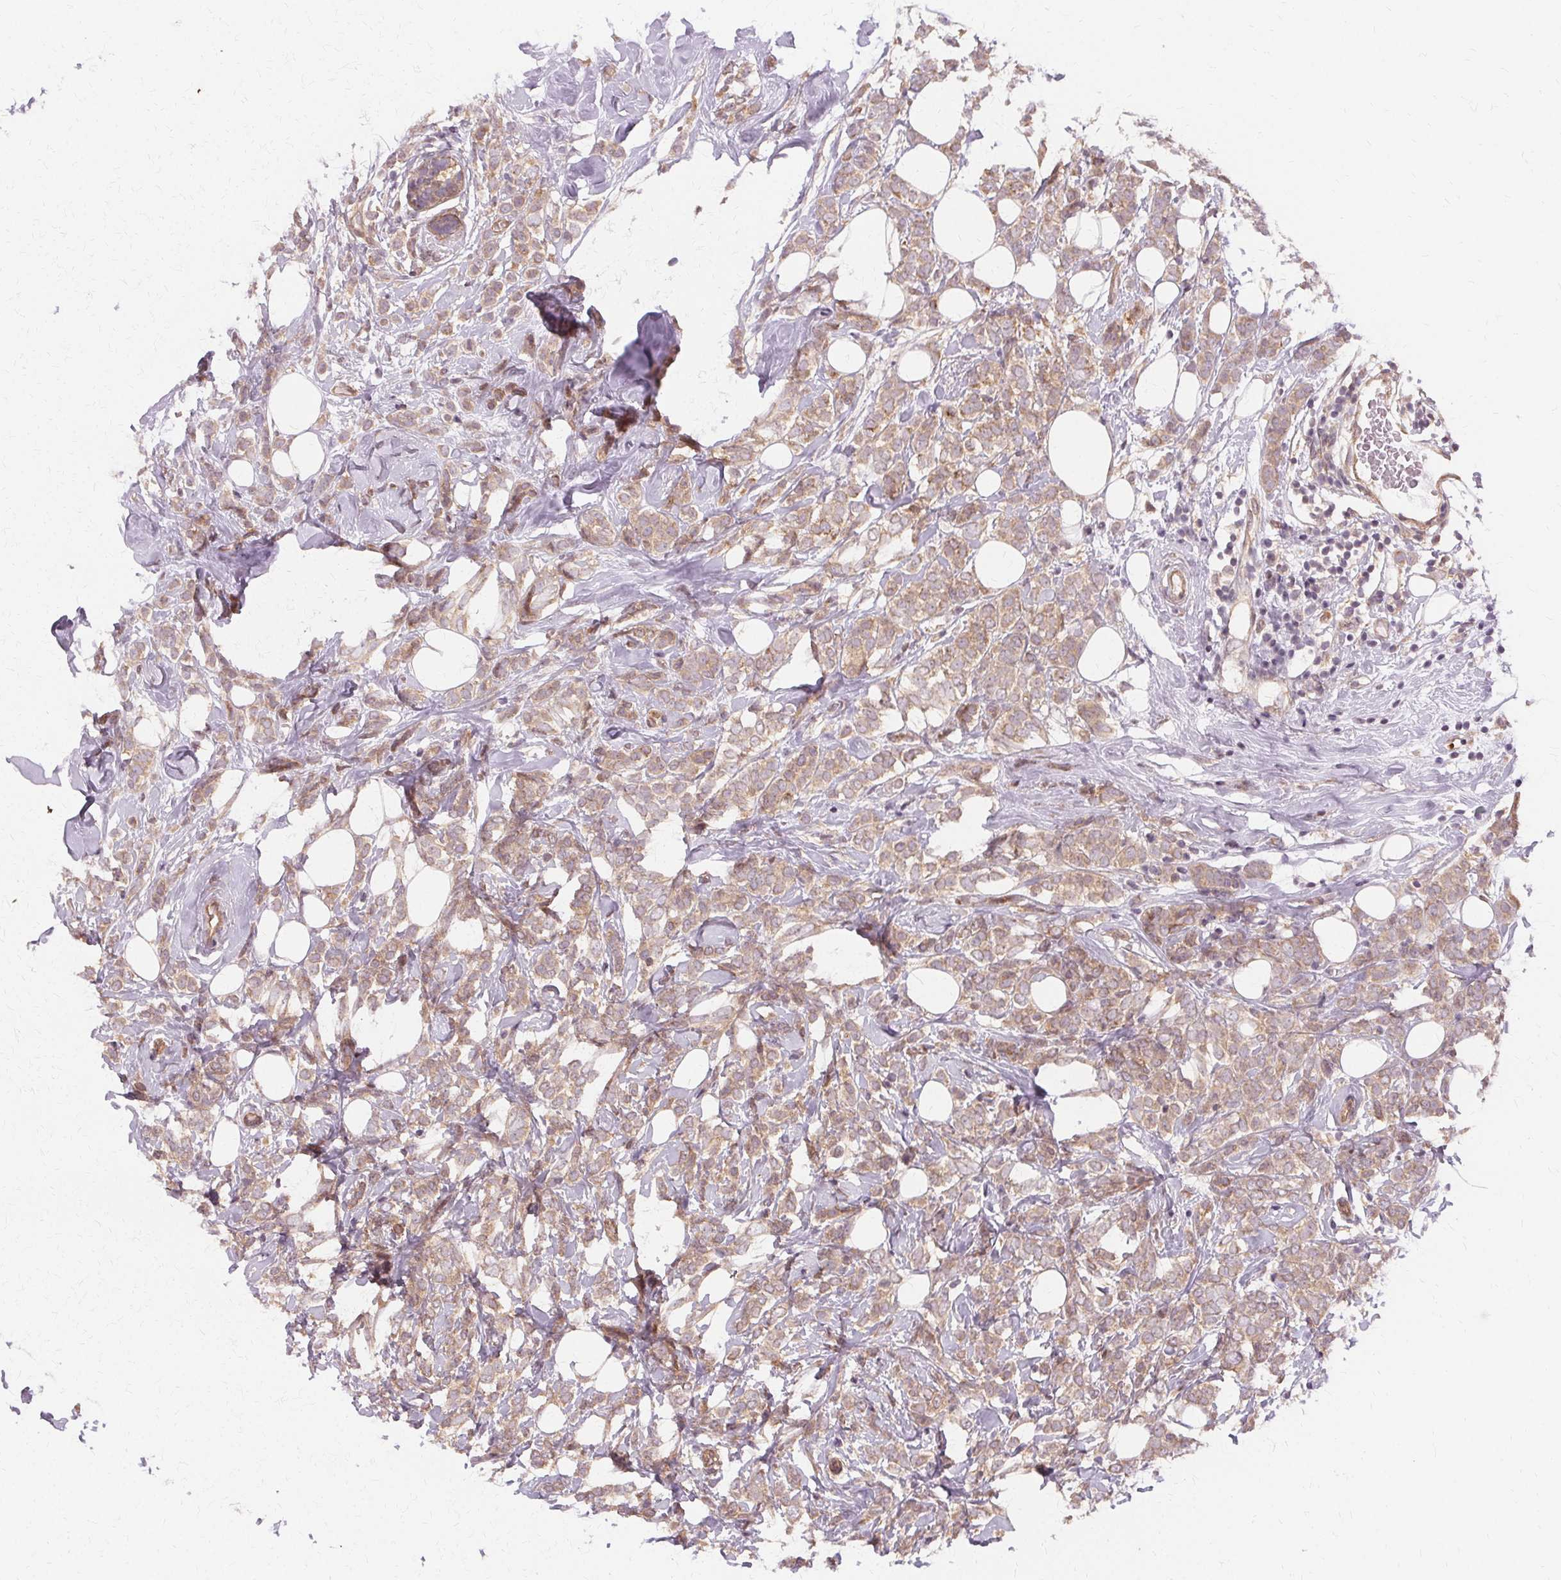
{"staining": {"intensity": "weak", "quantity": ">75%", "location": "cytoplasmic/membranous"}, "tissue": "breast cancer", "cell_type": "Tumor cells", "image_type": "cancer", "snomed": [{"axis": "morphology", "description": "Lobular carcinoma"}, {"axis": "topography", "description": "Breast"}], "caption": "Lobular carcinoma (breast) stained with a protein marker displays weak staining in tumor cells.", "gene": "USP8", "patient": {"sex": "female", "age": 49}}